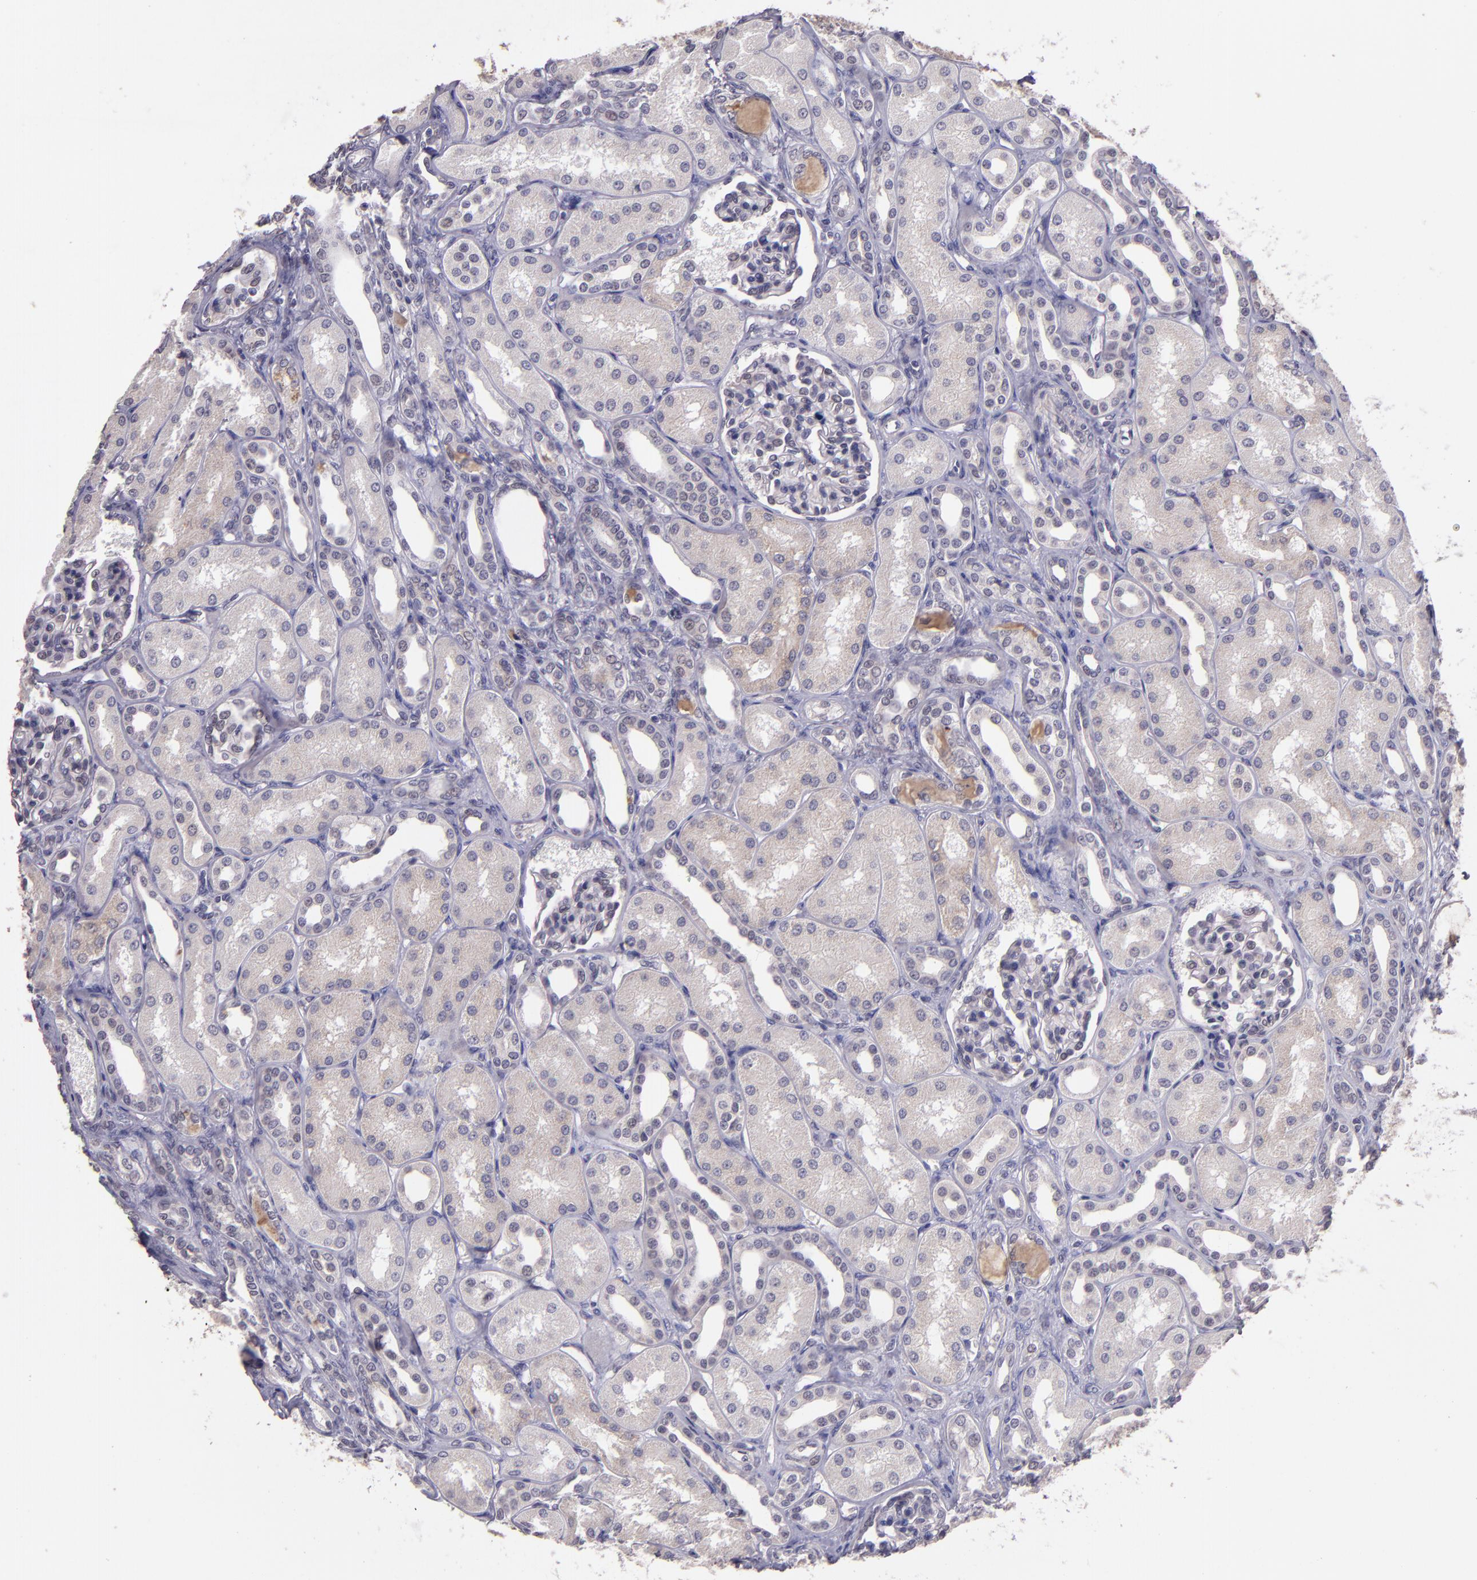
{"staining": {"intensity": "negative", "quantity": "none", "location": "none"}, "tissue": "kidney", "cell_type": "Cells in glomeruli", "image_type": "normal", "snomed": [{"axis": "morphology", "description": "Normal tissue, NOS"}, {"axis": "topography", "description": "Kidney"}], "caption": "This is an IHC photomicrograph of benign kidney. There is no expression in cells in glomeruli.", "gene": "TAF7L", "patient": {"sex": "male", "age": 7}}